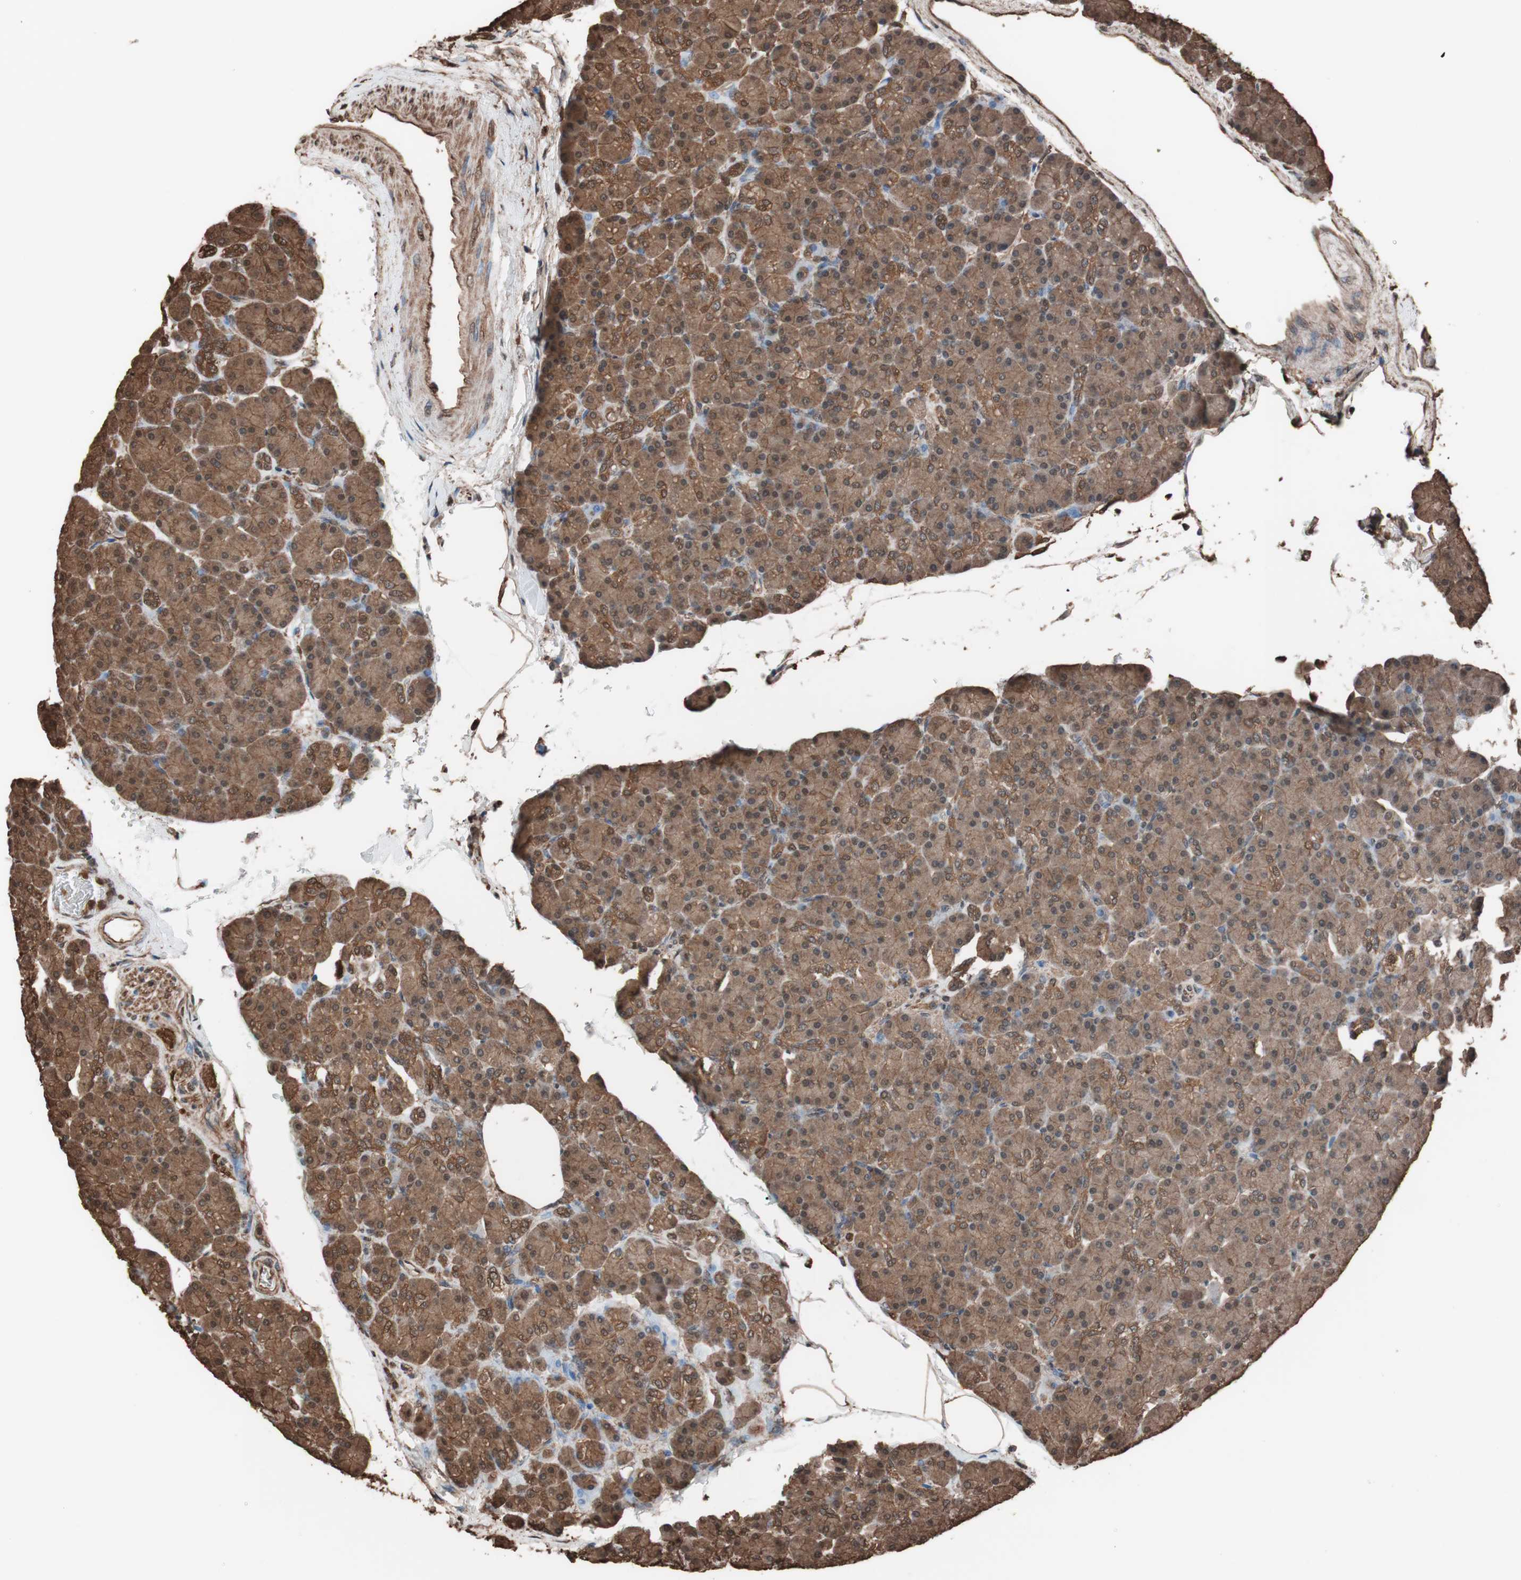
{"staining": {"intensity": "moderate", "quantity": ">75%", "location": "cytoplasmic/membranous"}, "tissue": "pancreas", "cell_type": "Exocrine glandular cells", "image_type": "normal", "snomed": [{"axis": "morphology", "description": "Normal tissue, NOS"}, {"axis": "topography", "description": "Pancreas"}], "caption": "An immunohistochemistry photomicrograph of normal tissue is shown. Protein staining in brown highlights moderate cytoplasmic/membranous positivity in pancreas within exocrine glandular cells.", "gene": "CALM2", "patient": {"sex": "female", "age": 43}}